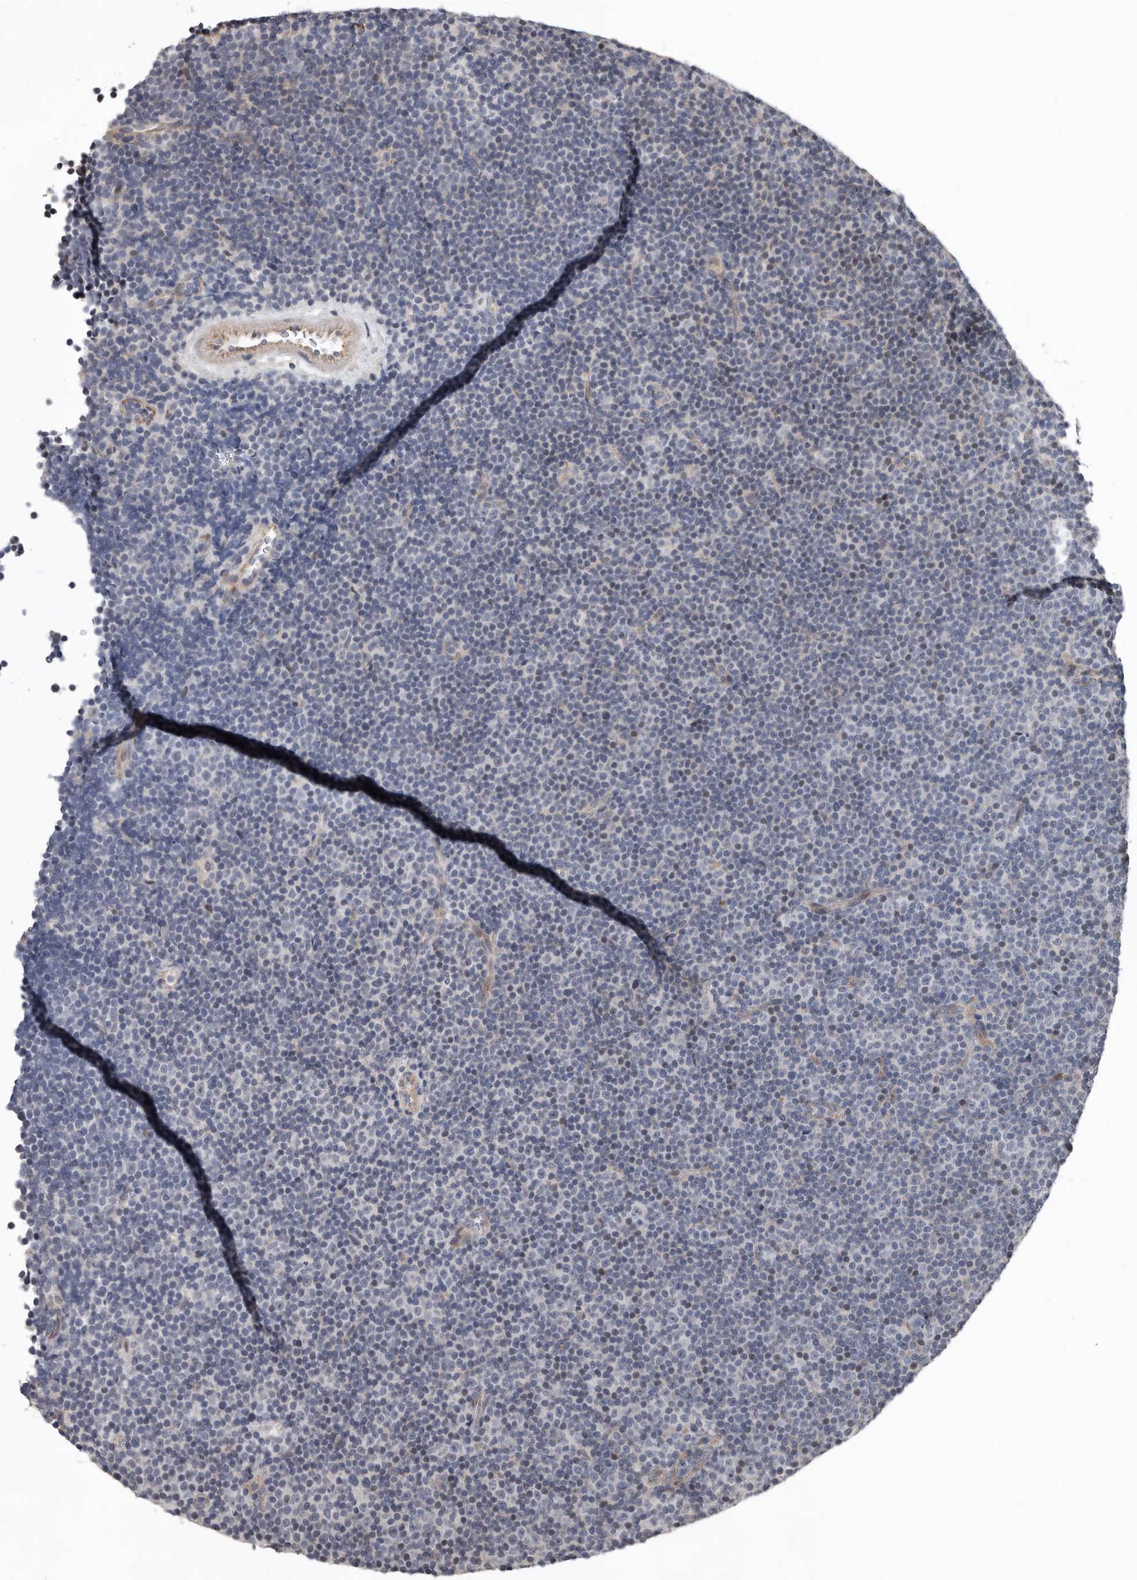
{"staining": {"intensity": "negative", "quantity": "none", "location": "none"}, "tissue": "lymphoma", "cell_type": "Tumor cells", "image_type": "cancer", "snomed": [{"axis": "morphology", "description": "Malignant lymphoma, non-Hodgkin's type, Low grade"}, {"axis": "topography", "description": "Lymph node"}], "caption": "Immunohistochemistry histopathology image of neoplastic tissue: human malignant lymphoma, non-Hodgkin's type (low-grade) stained with DAB reveals no significant protein expression in tumor cells.", "gene": "RNF217", "patient": {"sex": "female", "age": 67}}